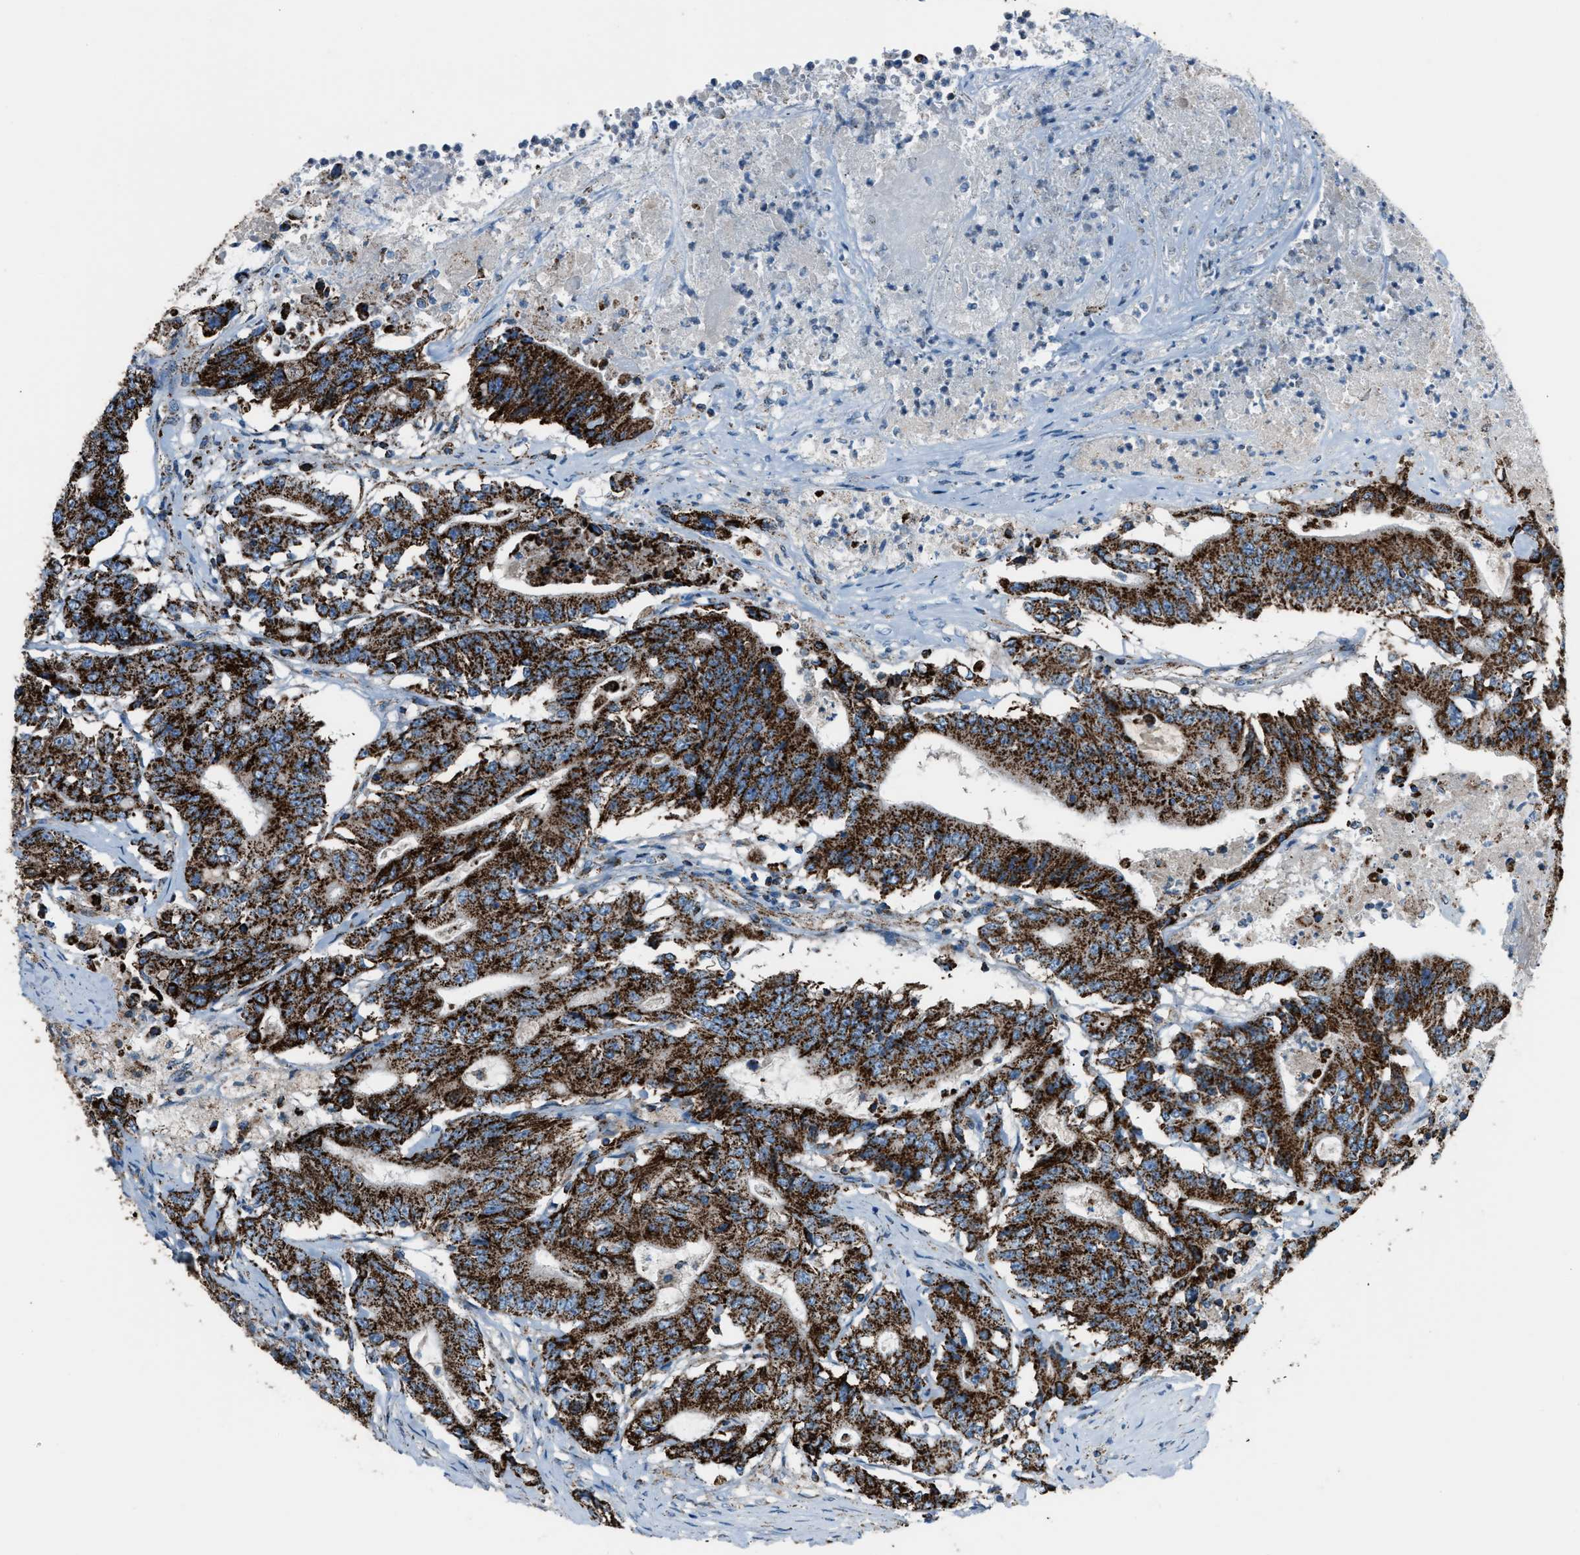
{"staining": {"intensity": "strong", "quantity": ">75%", "location": "cytoplasmic/membranous"}, "tissue": "colorectal cancer", "cell_type": "Tumor cells", "image_type": "cancer", "snomed": [{"axis": "morphology", "description": "Adenocarcinoma, NOS"}, {"axis": "topography", "description": "Colon"}], "caption": "IHC (DAB) staining of colorectal adenocarcinoma exhibits strong cytoplasmic/membranous protein staining in about >75% of tumor cells. (DAB = brown stain, brightfield microscopy at high magnification).", "gene": "MDH2", "patient": {"sex": "female", "age": 77}}